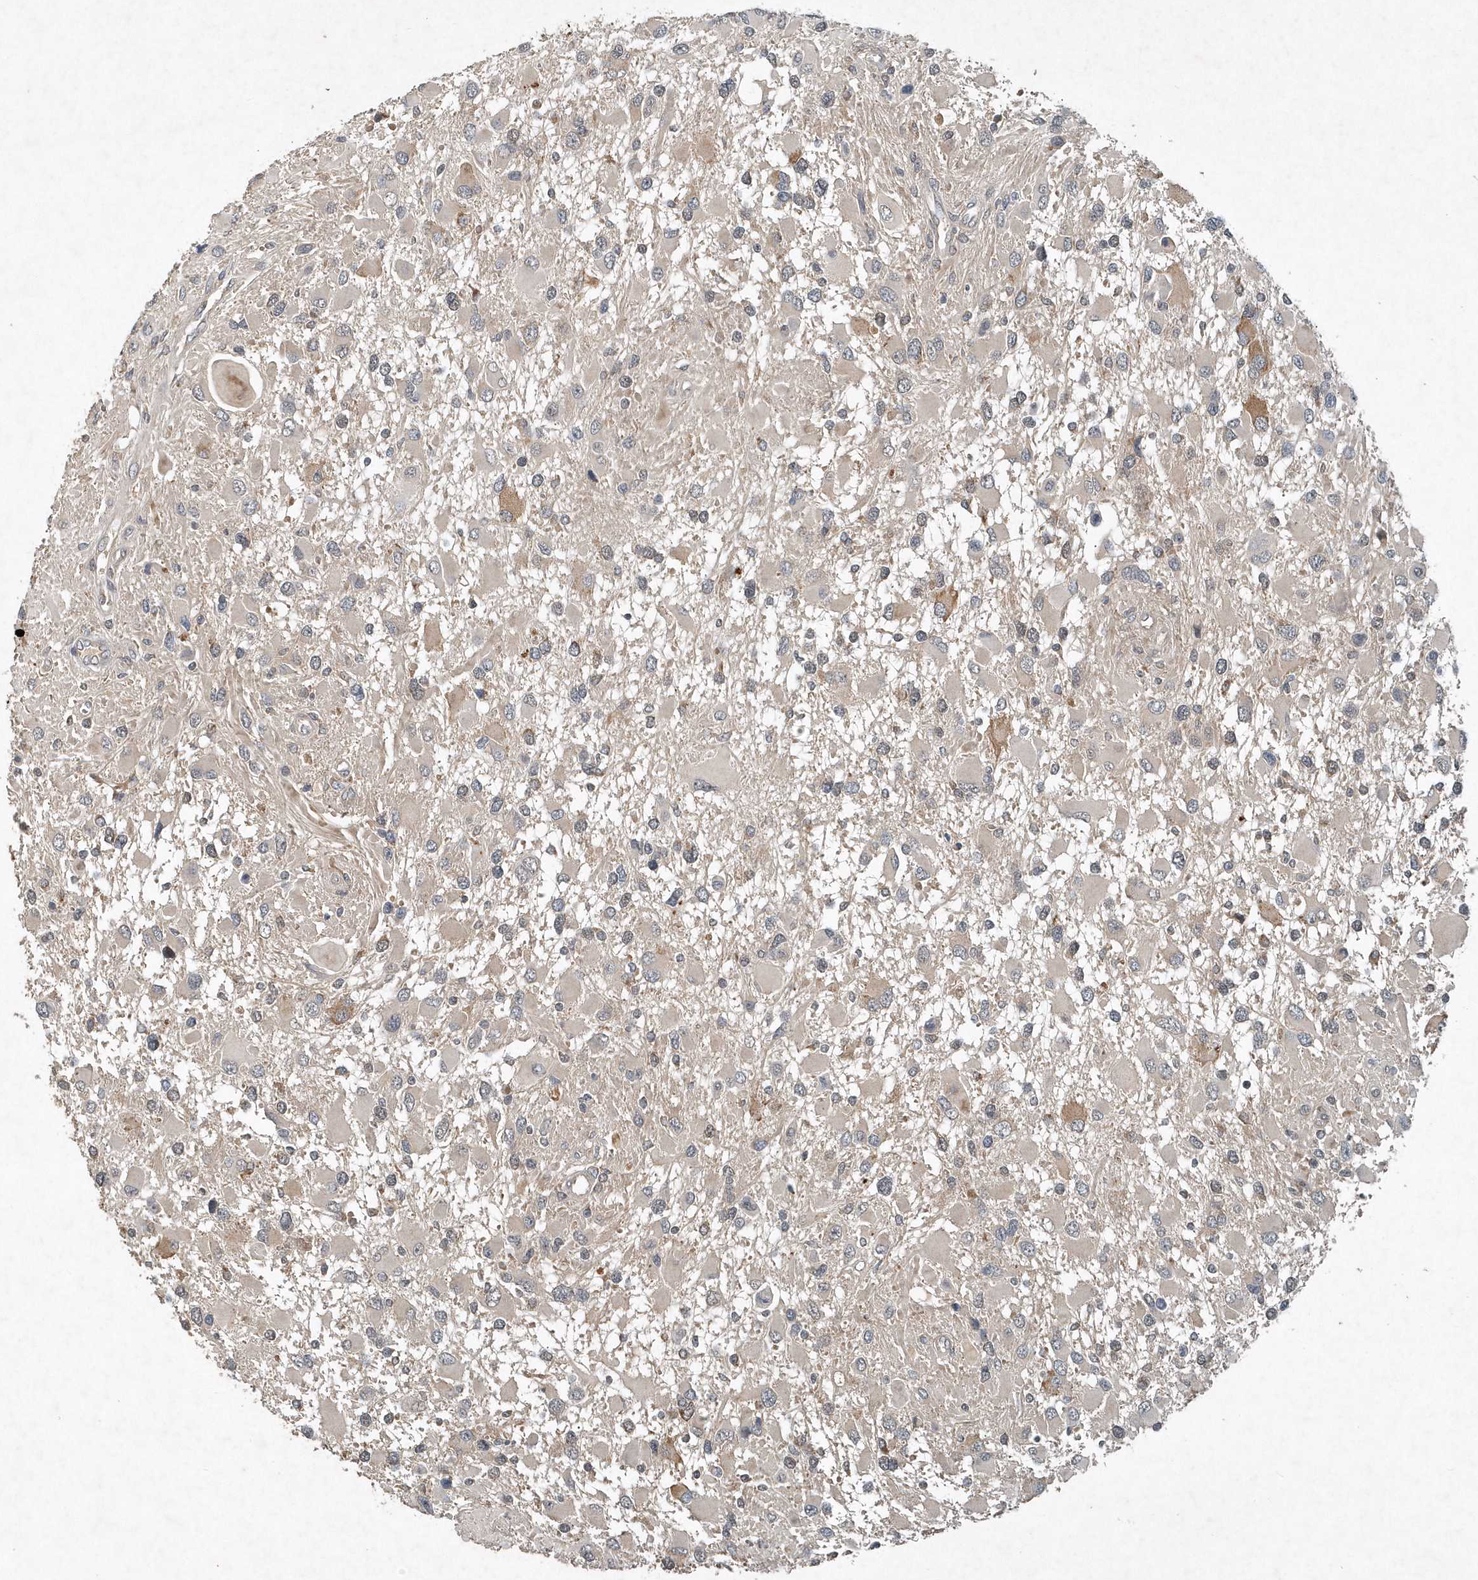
{"staining": {"intensity": "negative", "quantity": "none", "location": "none"}, "tissue": "glioma", "cell_type": "Tumor cells", "image_type": "cancer", "snomed": [{"axis": "morphology", "description": "Glioma, malignant, High grade"}, {"axis": "topography", "description": "Brain"}], "caption": "Protein analysis of malignant high-grade glioma exhibits no significant expression in tumor cells. (Brightfield microscopy of DAB (3,3'-diaminobenzidine) immunohistochemistry (IHC) at high magnification).", "gene": "SCFD2", "patient": {"sex": "male", "age": 53}}